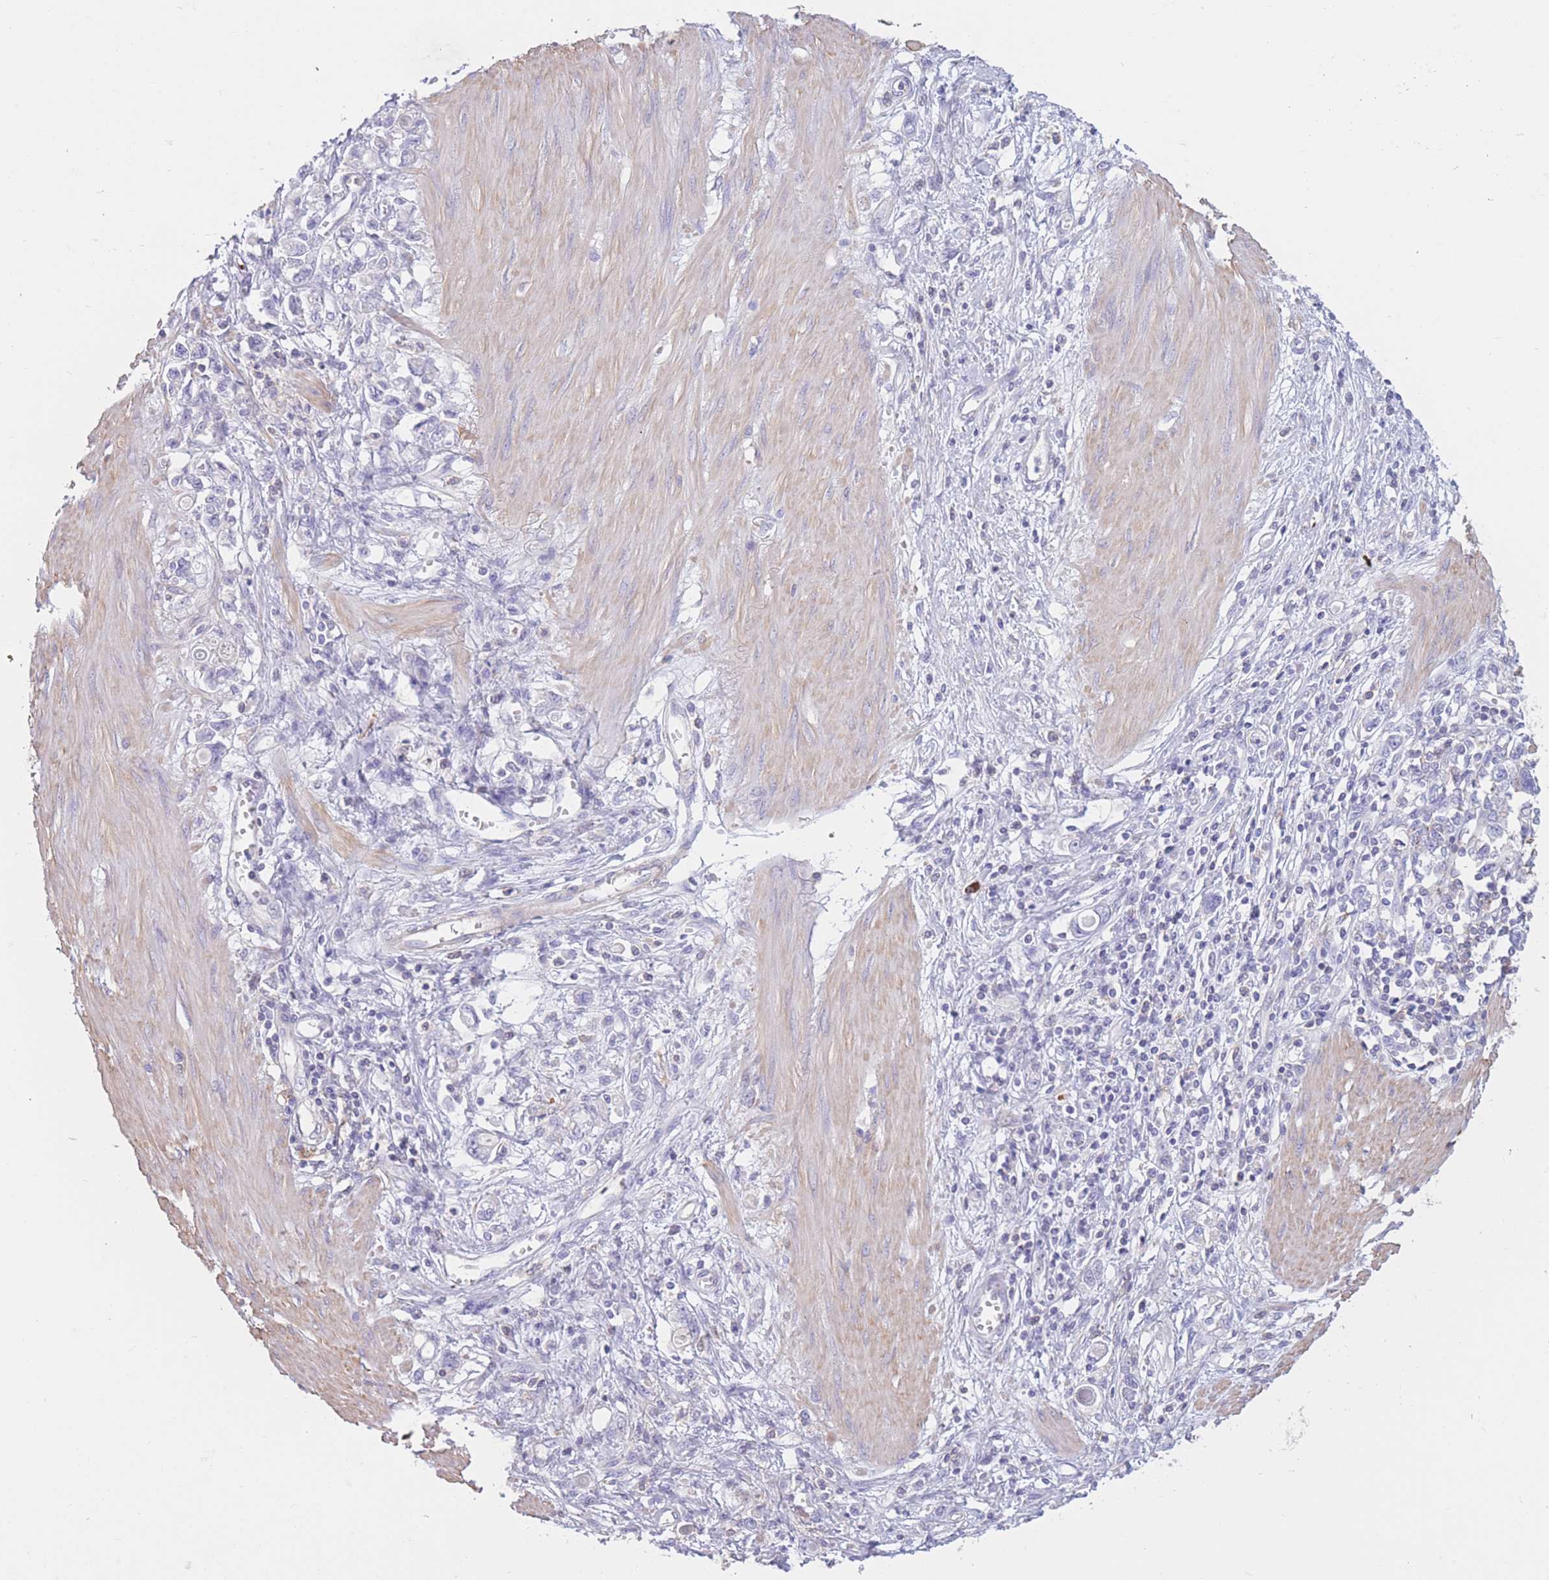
{"staining": {"intensity": "negative", "quantity": "none", "location": "none"}, "tissue": "stomach cancer", "cell_type": "Tumor cells", "image_type": "cancer", "snomed": [{"axis": "morphology", "description": "Adenocarcinoma, NOS"}, {"axis": "topography", "description": "Stomach"}], "caption": "Immunohistochemical staining of stomach cancer (adenocarcinoma) reveals no significant positivity in tumor cells. (Stains: DAB IHC with hematoxylin counter stain, Microscopy: brightfield microscopy at high magnification).", "gene": "PDHA1", "patient": {"sex": "female", "age": 76}}